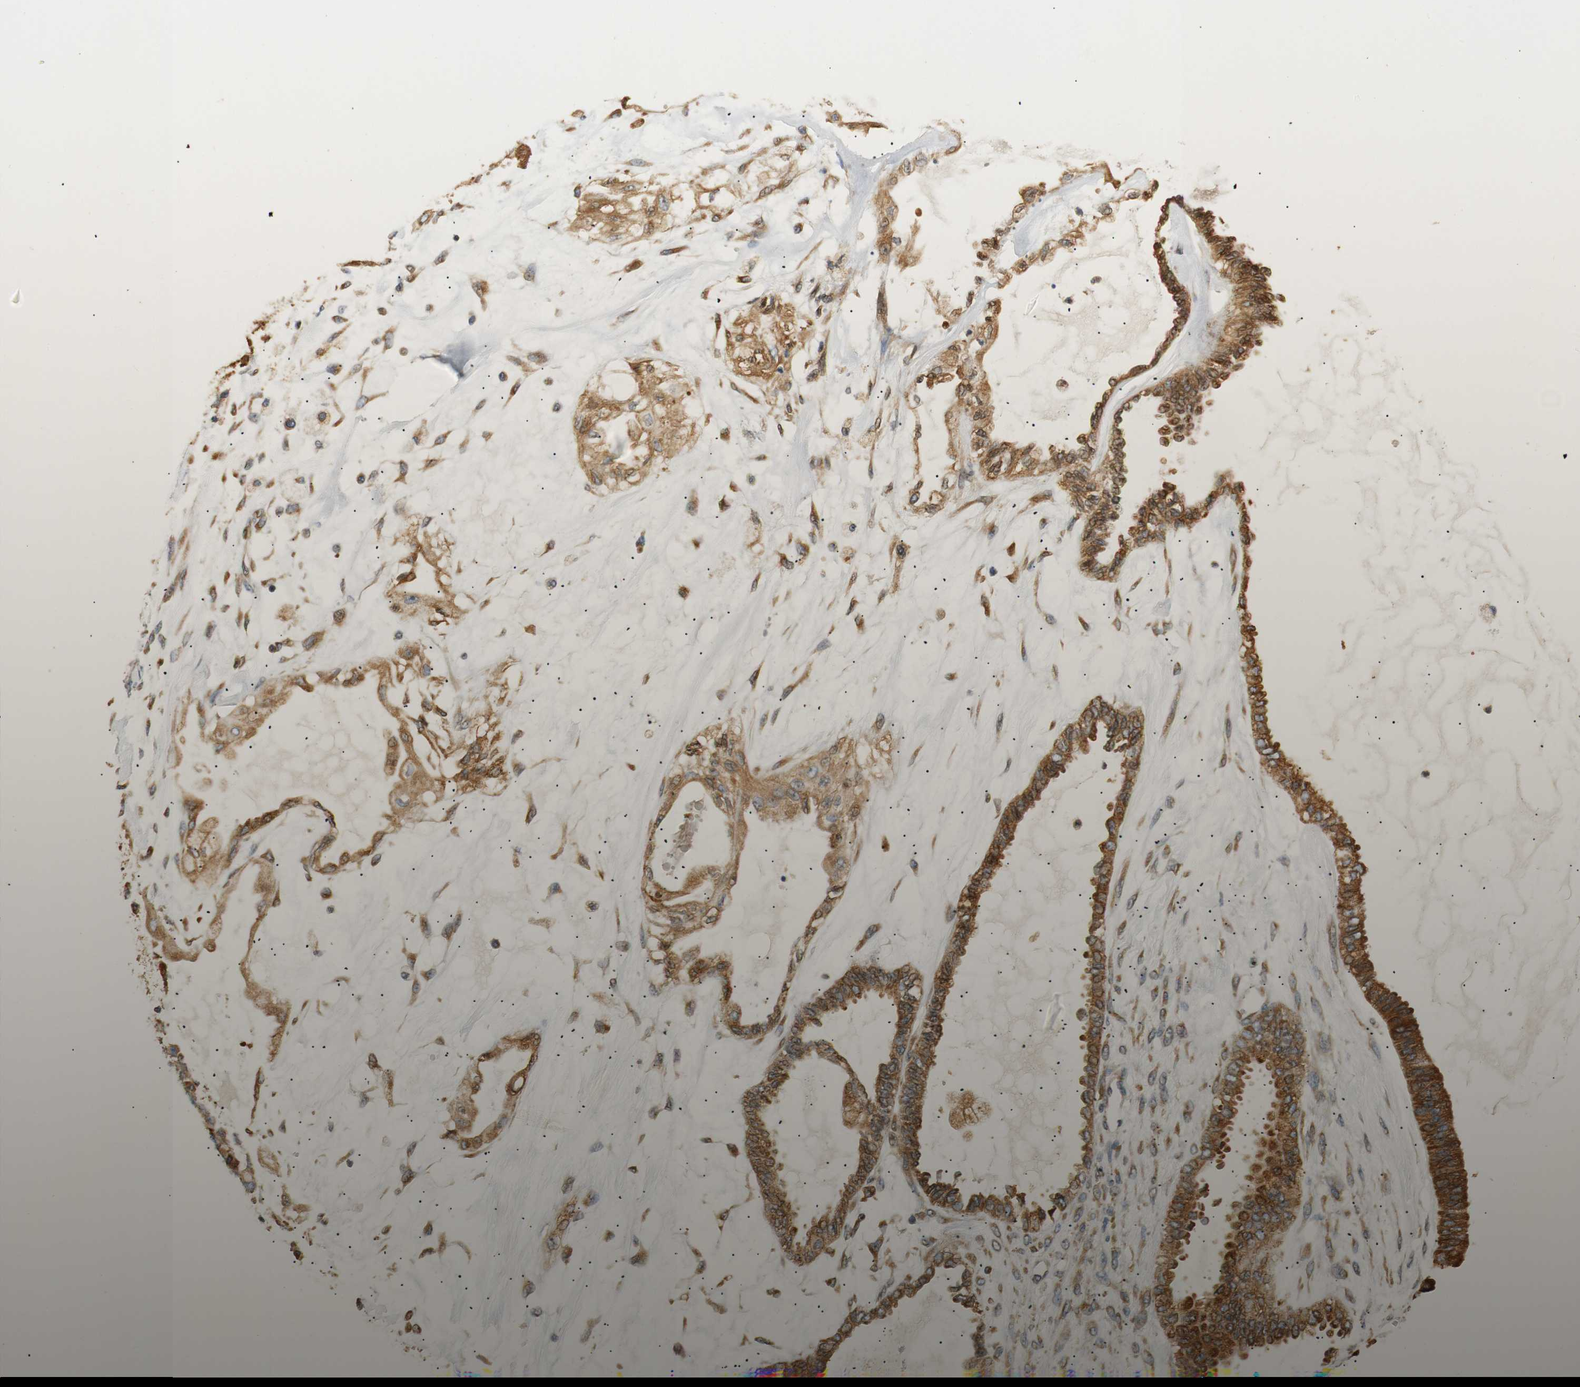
{"staining": {"intensity": "strong", "quantity": ">75%", "location": "cytoplasmic/membranous"}, "tissue": "ovarian cancer", "cell_type": "Tumor cells", "image_type": "cancer", "snomed": [{"axis": "morphology", "description": "Carcinoma, NOS"}, {"axis": "morphology", "description": "Carcinoma, endometroid"}, {"axis": "topography", "description": "Ovary"}], "caption": "High-power microscopy captured an immunohistochemistry image of ovarian endometroid carcinoma, revealing strong cytoplasmic/membranous expression in approximately >75% of tumor cells. (DAB IHC, brown staining for protein, blue staining for nuclei).", "gene": "TMED2", "patient": {"sex": "female", "age": 50}}